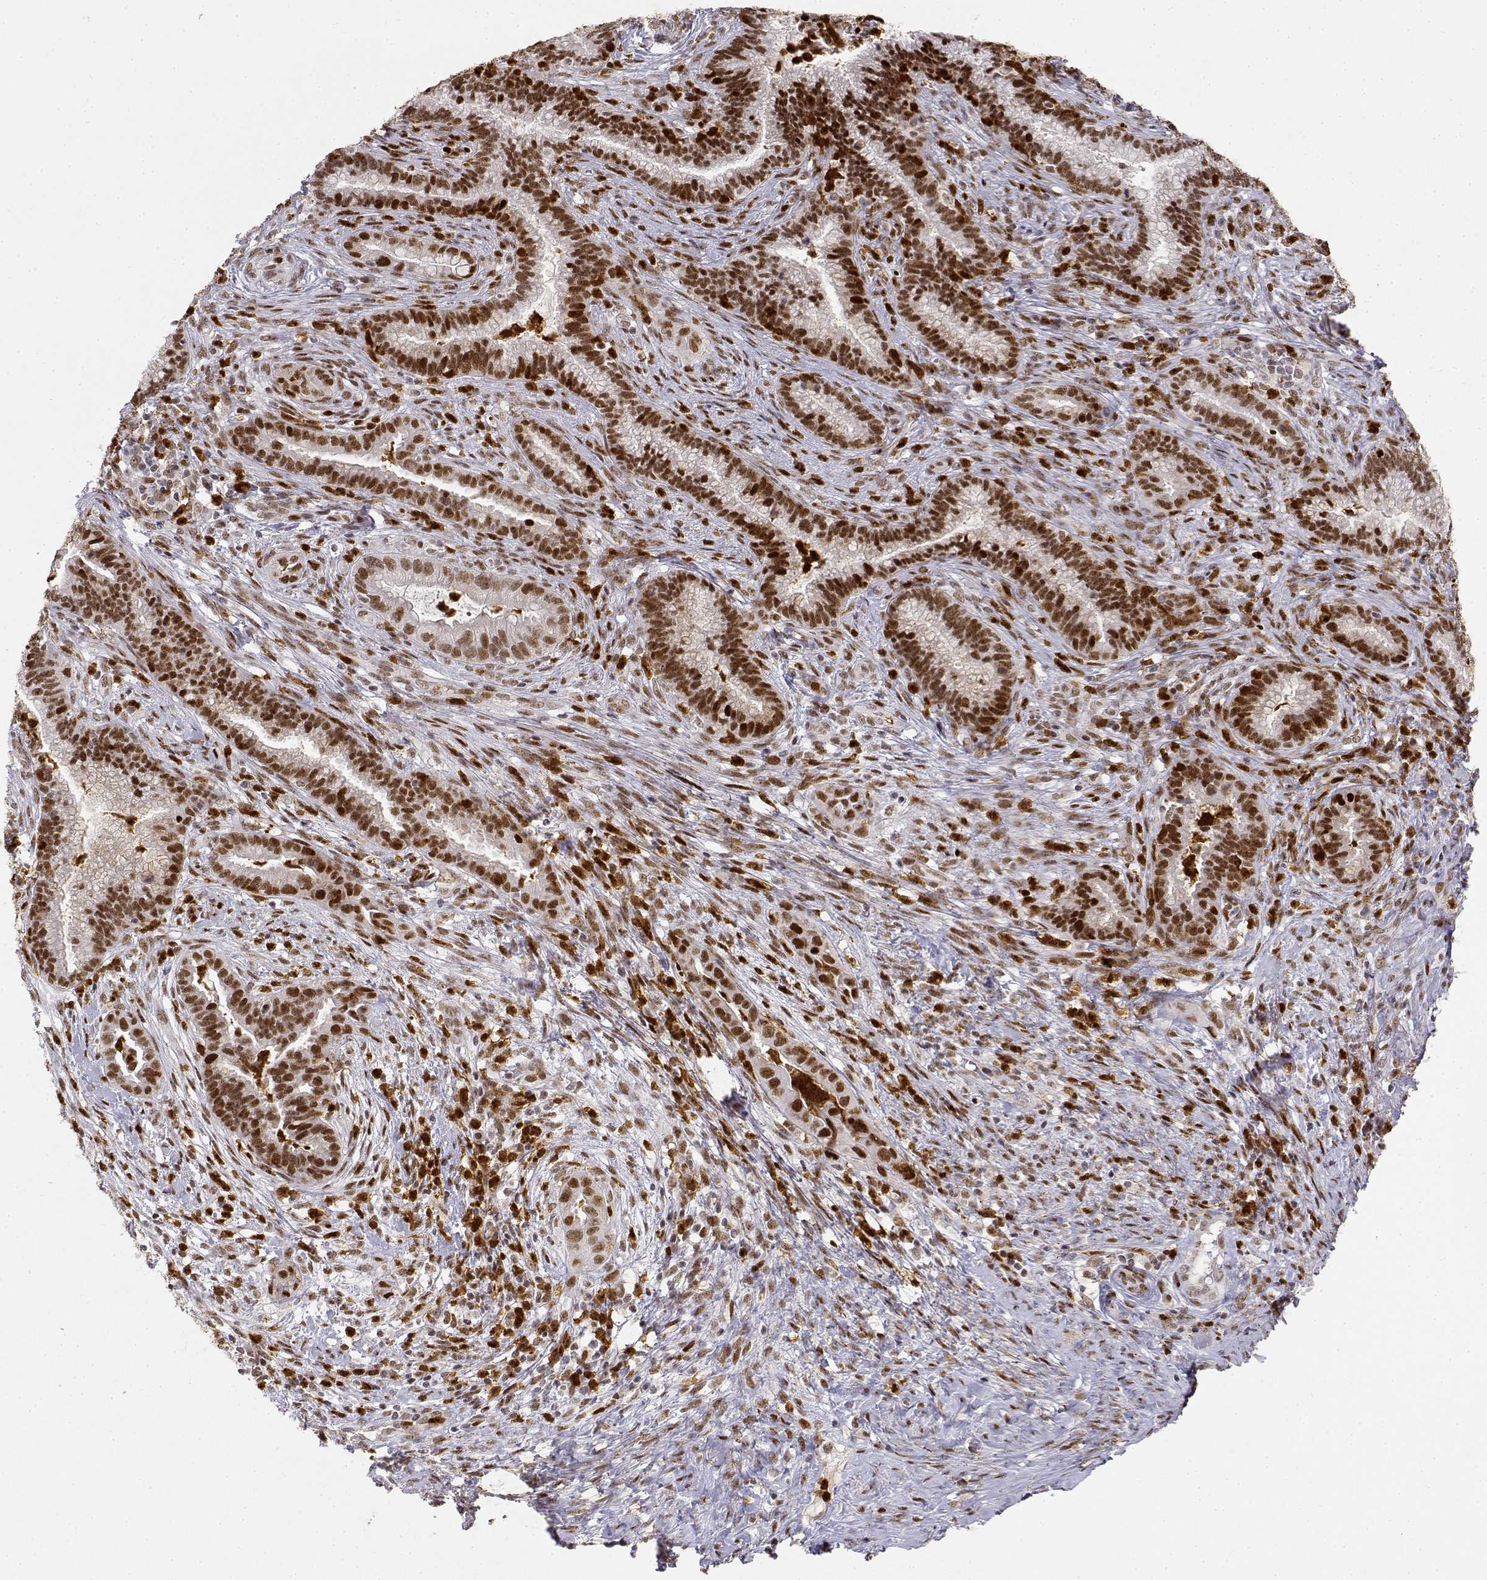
{"staining": {"intensity": "strong", "quantity": ">75%", "location": "nuclear"}, "tissue": "cervical cancer", "cell_type": "Tumor cells", "image_type": "cancer", "snomed": [{"axis": "morphology", "description": "Adenocarcinoma, NOS"}, {"axis": "topography", "description": "Cervix"}], "caption": "Adenocarcinoma (cervical) stained with a protein marker reveals strong staining in tumor cells.", "gene": "RSF1", "patient": {"sex": "female", "age": 45}}